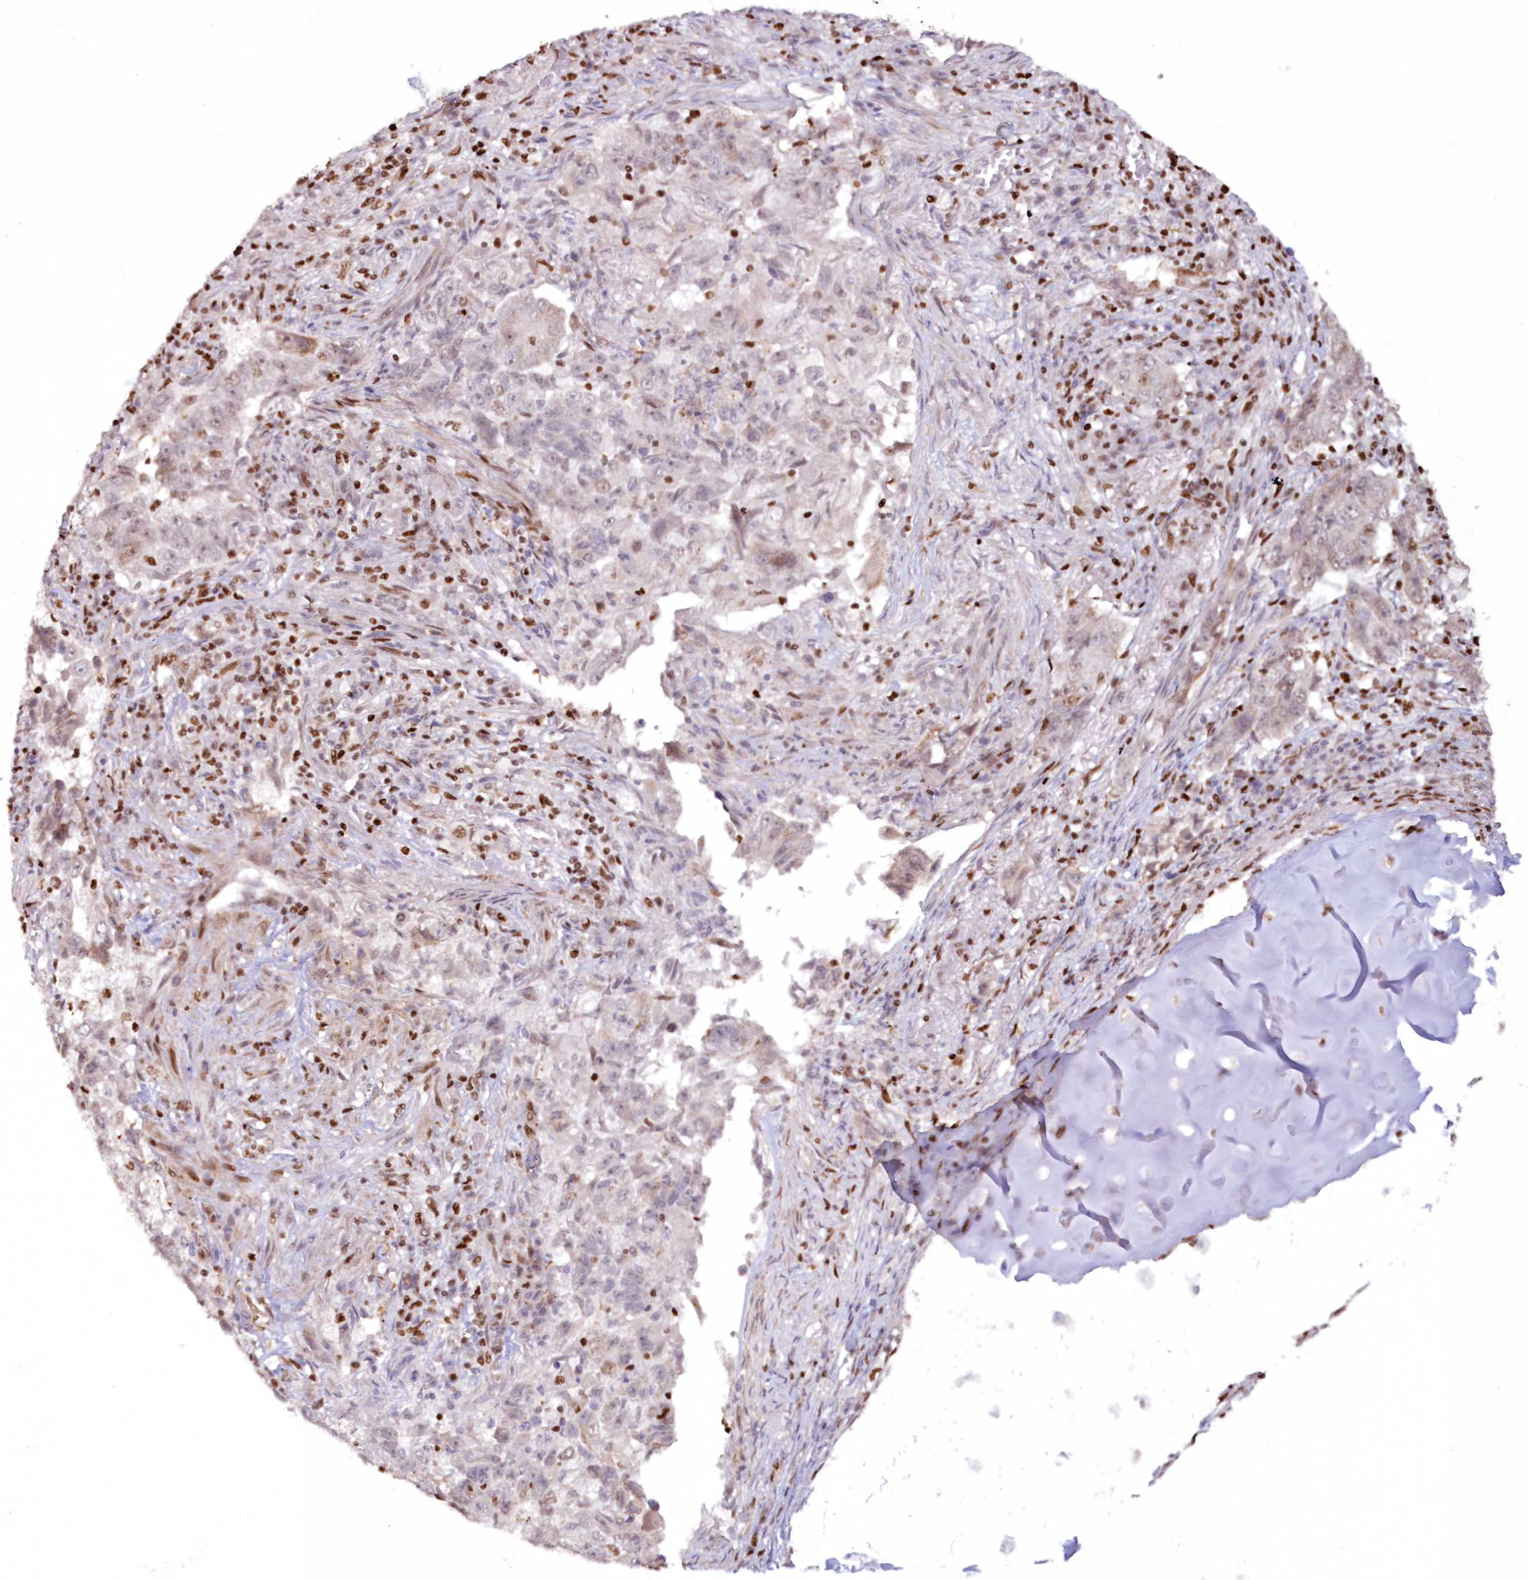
{"staining": {"intensity": "weak", "quantity": "<25%", "location": "cytoplasmic/membranous"}, "tissue": "lung cancer", "cell_type": "Tumor cells", "image_type": "cancer", "snomed": [{"axis": "morphology", "description": "Adenocarcinoma, NOS"}, {"axis": "topography", "description": "Lung"}], "caption": "Immunohistochemistry photomicrograph of neoplastic tissue: lung adenocarcinoma stained with DAB (3,3'-diaminobenzidine) displays no significant protein positivity in tumor cells.", "gene": "POLR2B", "patient": {"sex": "female", "age": 51}}